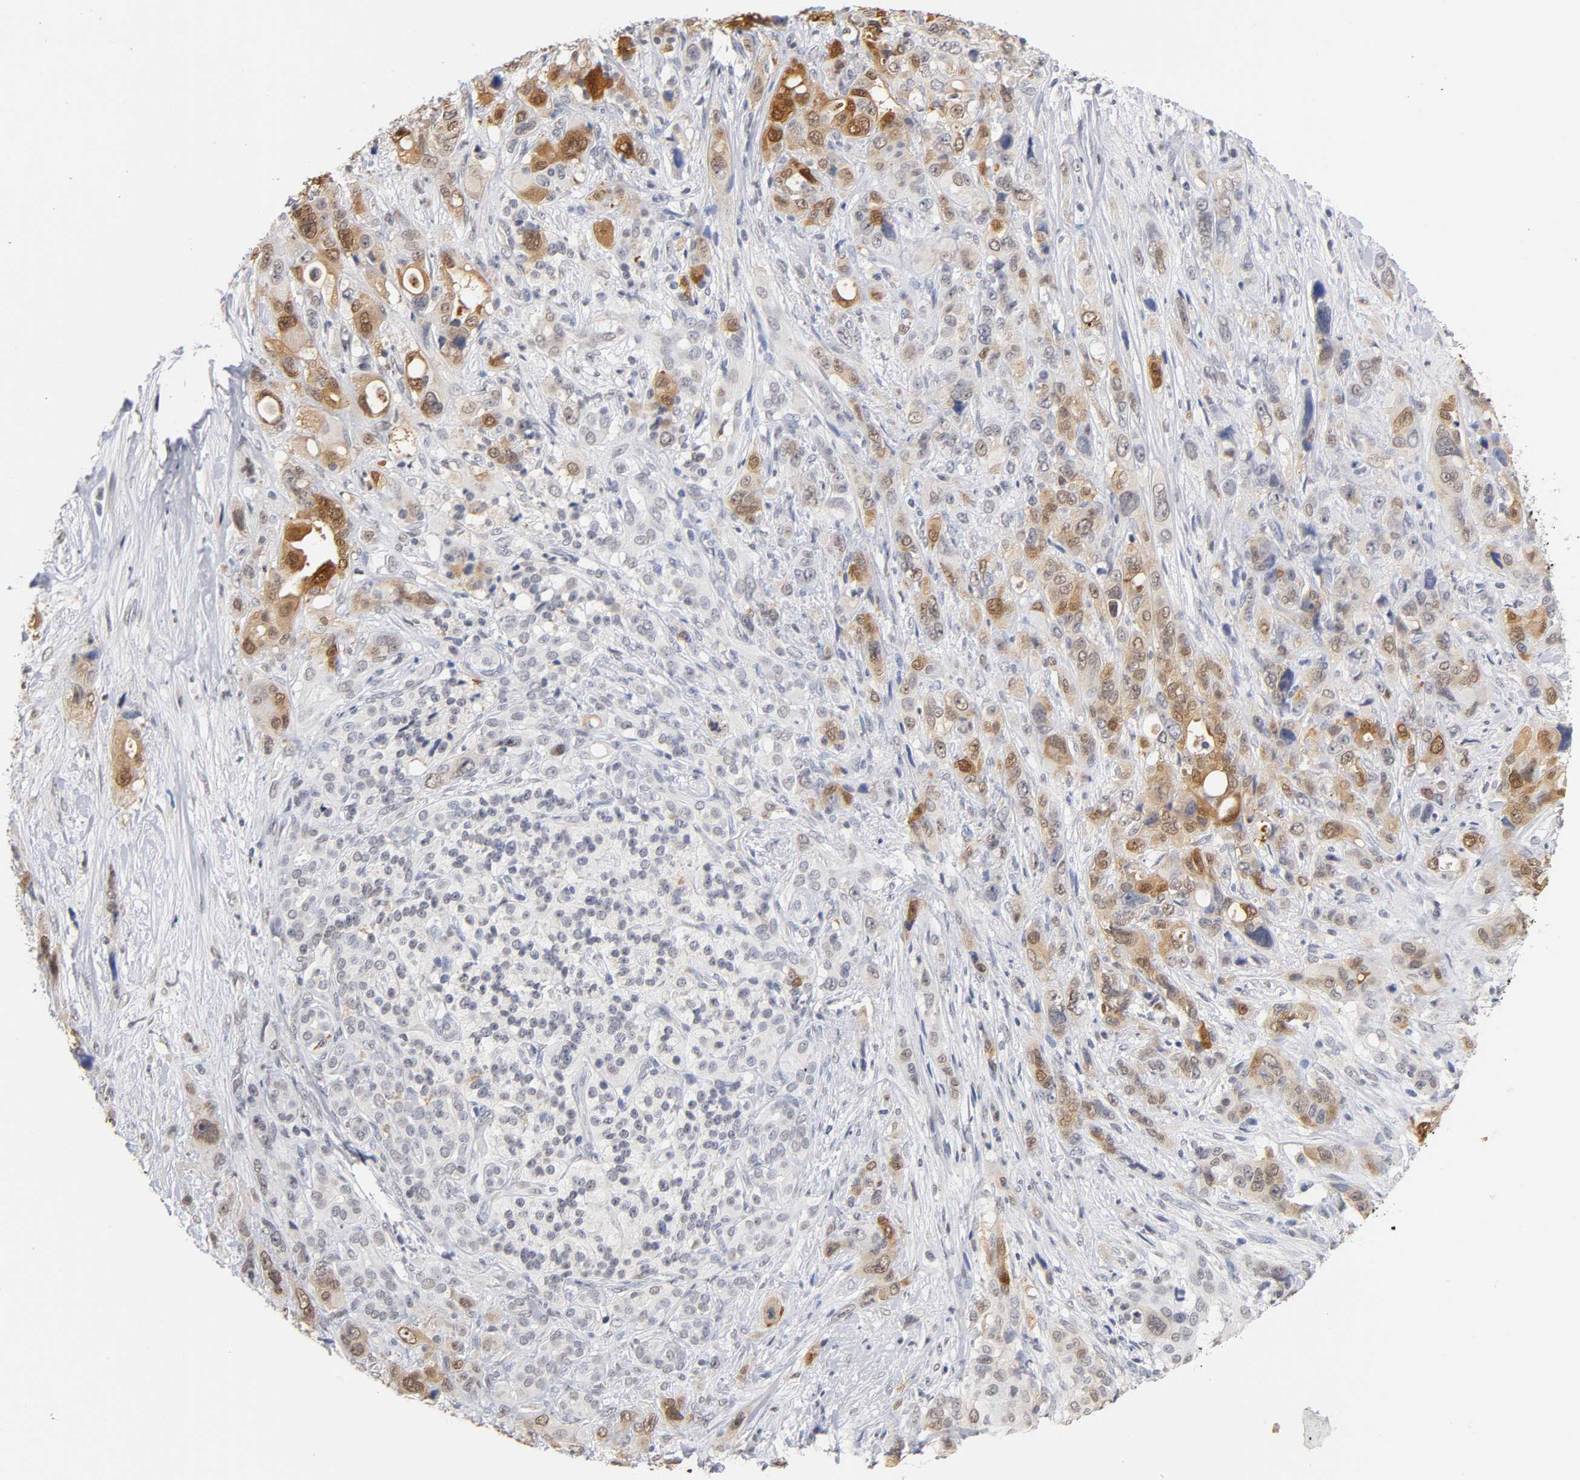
{"staining": {"intensity": "moderate", "quantity": "25%-75%", "location": "cytoplasmic/membranous,nuclear"}, "tissue": "pancreatic cancer", "cell_type": "Tumor cells", "image_type": "cancer", "snomed": [{"axis": "morphology", "description": "Adenocarcinoma, NOS"}, {"axis": "topography", "description": "Pancreas"}], "caption": "Immunohistochemical staining of pancreatic adenocarcinoma reveals moderate cytoplasmic/membranous and nuclear protein positivity in about 25%-75% of tumor cells.", "gene": "CRABP2", "patient": {"sex": "male", "age": 46}}